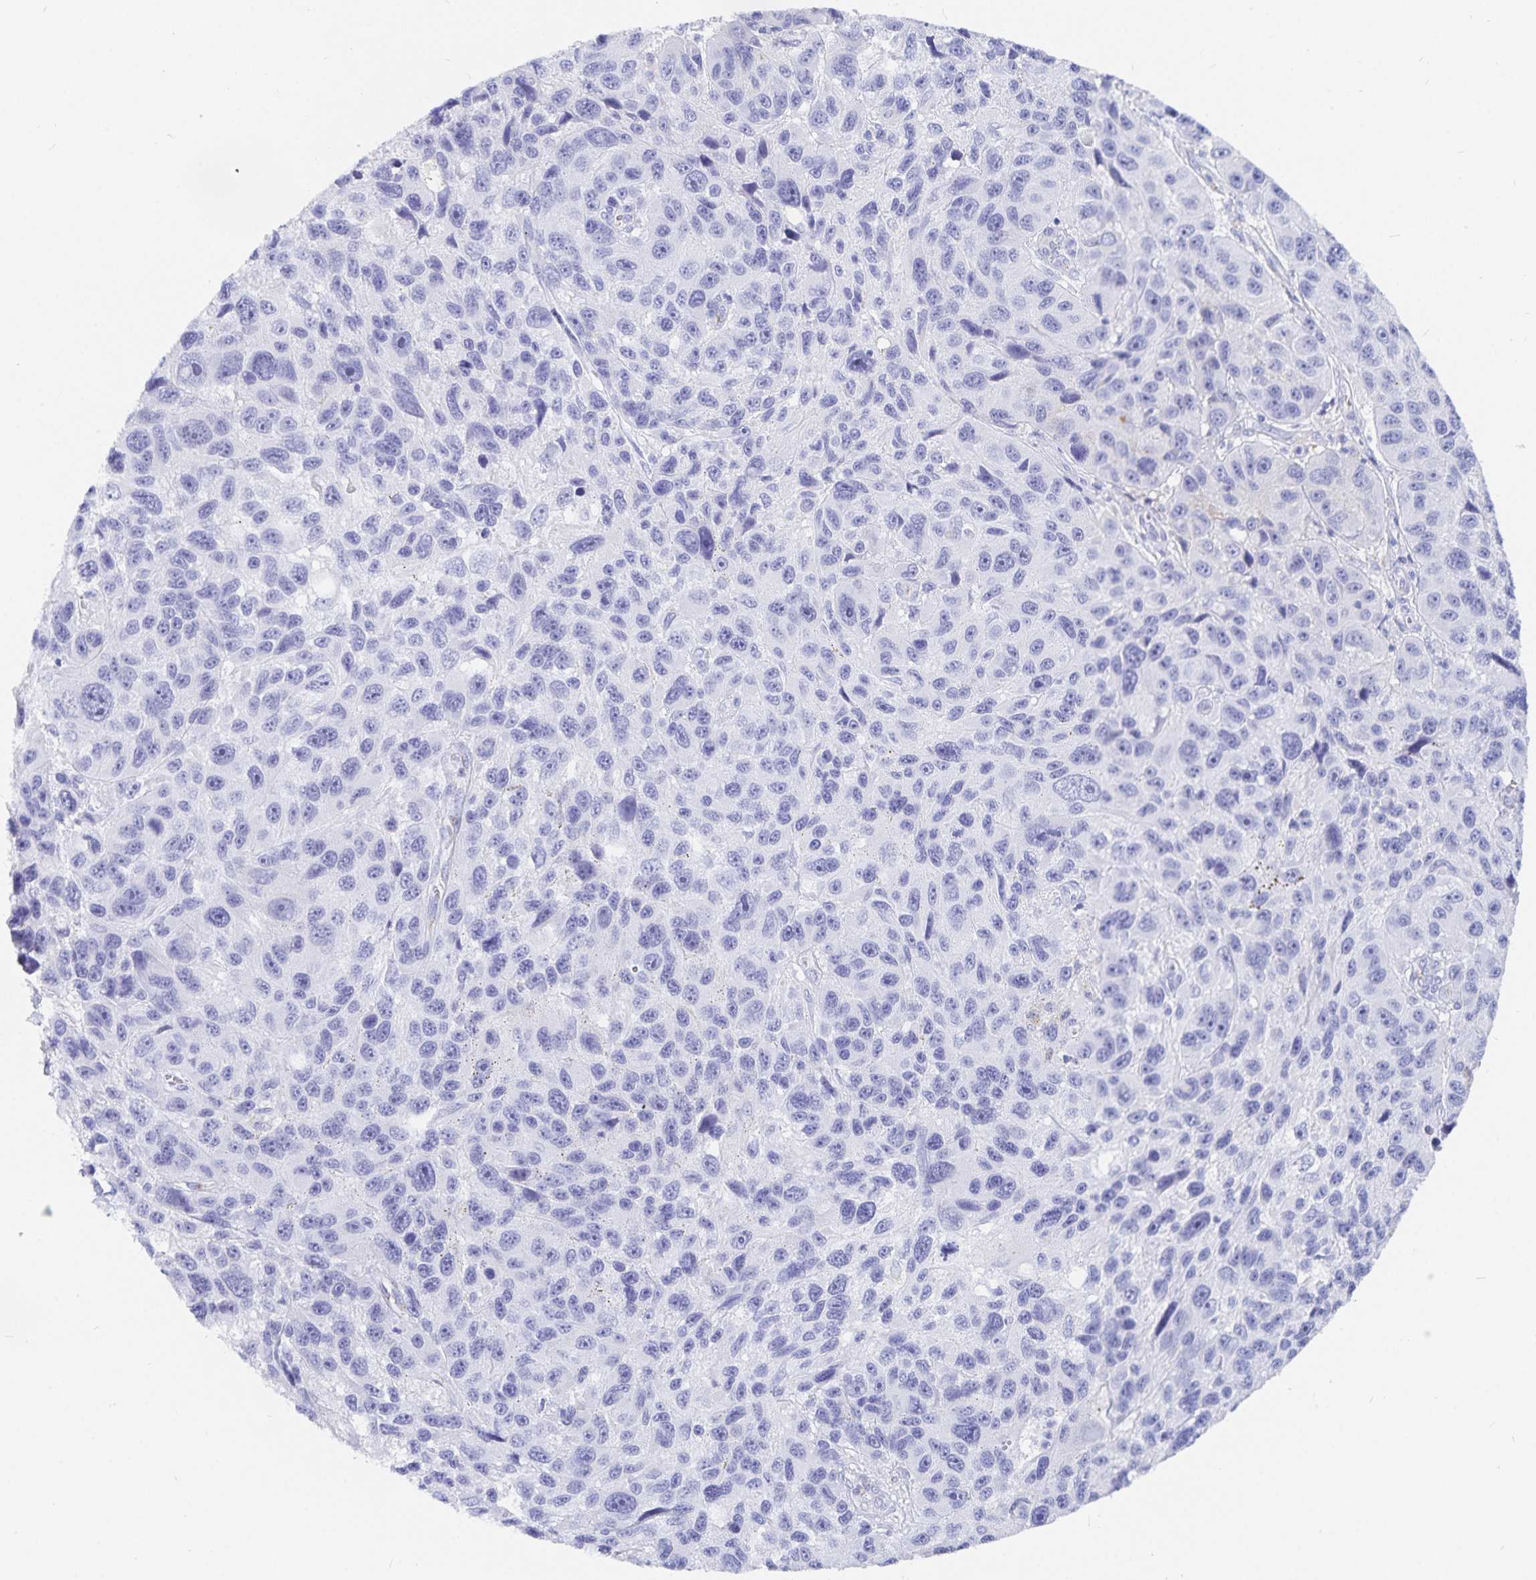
{"staining": {"intensity": "negative", "quantity": "none", "location": "none"}, "tissue": "melanoma", "cell_type": "Tumor cells", "image_type": "cancer", "snomed": [{"axis": "morphology", "description": "Malignant melanoma, NOS"}, {"axis": "topography", "description": "Skin"}], "caption": "This is an immunohistochemistry image of melanoma. There is no positivity in tumor cells.", "gene": "INSL5", "patient": {"sex": "male", "age": 53}}